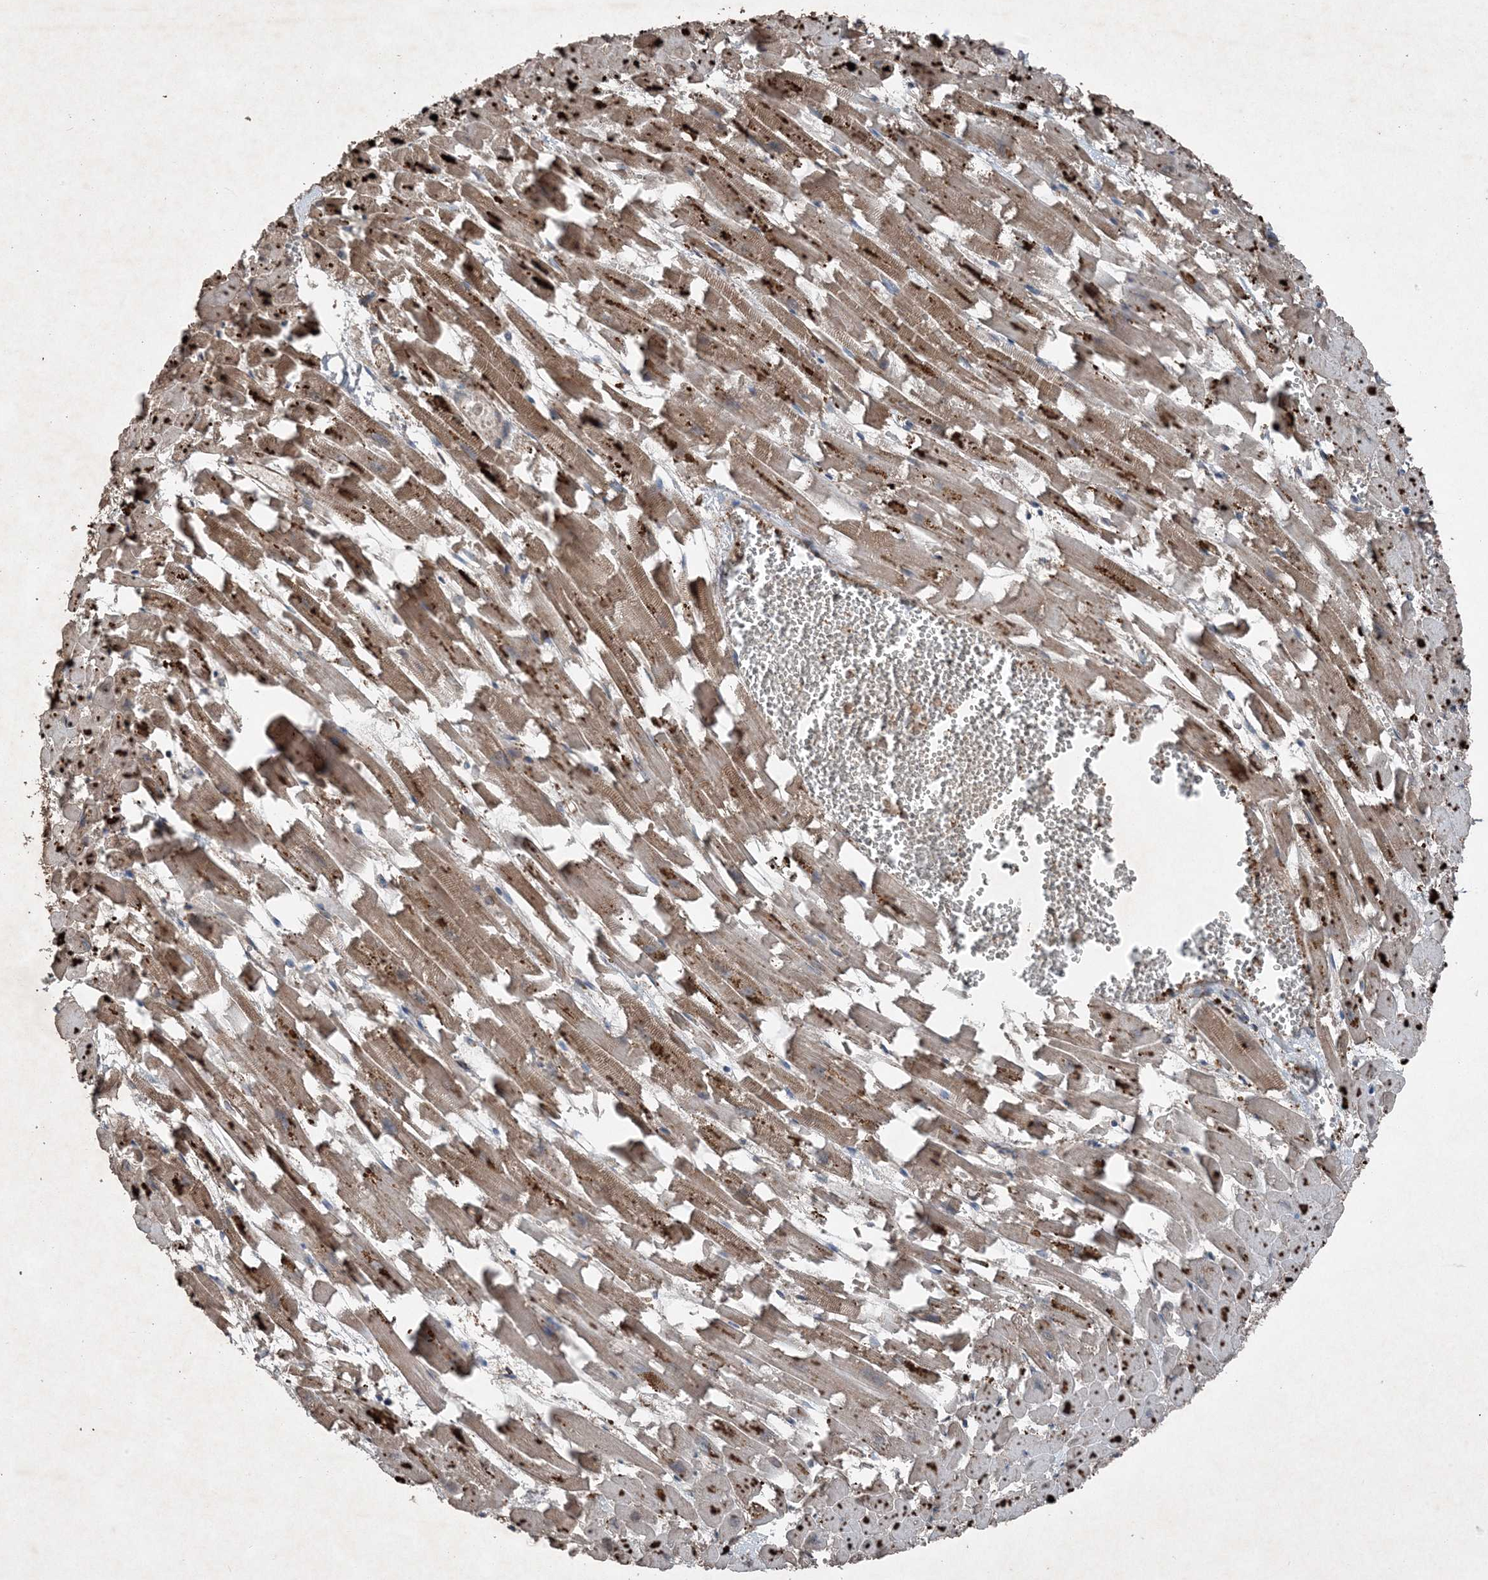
{"staining": {"intensity": "strong", "quantity": ">75%", "location": "cytoplasmic/membranous"}, "tissue": "heart muscle", "cell_type": "Cardiomyocytes", "image_type": "normal", "snomed": [{"axis": "morphology", "description": "Normal tissue, NOS"}, {"axis": "topography", "description": "Heart"}], "caption": "Heart muscle was stained to show a protein in brown. There is high levels of strong cytoplasmic/membranous staining in about >75% of cardiomyocytes.", "gene": "PDIA6", "patient": {"sex": "female", "age": 64}}